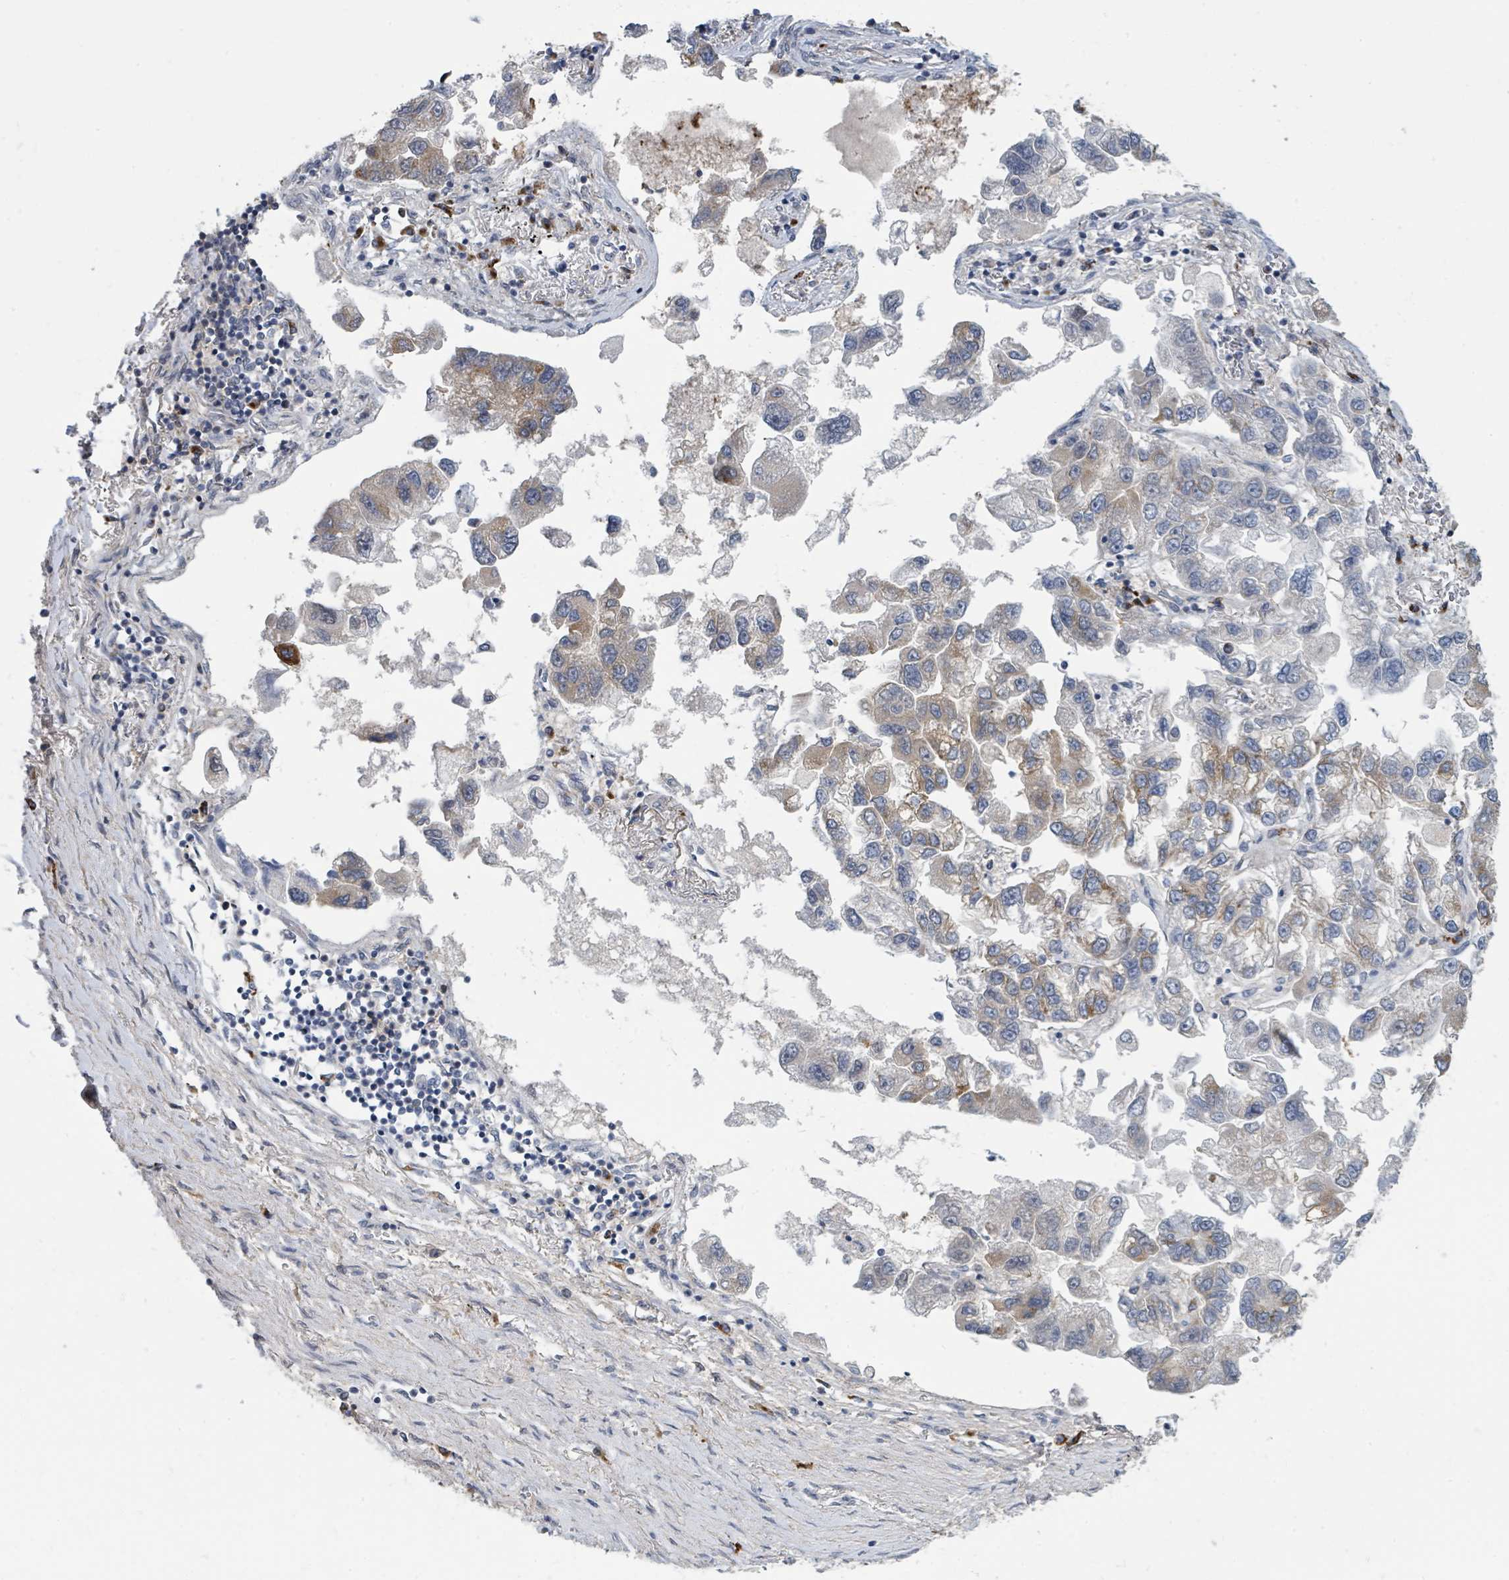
{"staining": {"intensity": "moderate", "quantity": "25%-75%", "location": "cytoplasmic/membranous"}, "tissue": "lung cancer", "cell_type": "Tumor cells", "image_type": "cancer", "snomed": [{"axis": "morphology", "description": "Adenocarcinoma, NOS"}, {"axis": "topography", "description": "Lung"}], "caption": "A micrograph of lung cancer stained for a protein shows moderate cytoplasmic/membranous brown staining in tumor cells.", "gene": "ANKRD55", "patient": {"sex": "female", "age": 54}}